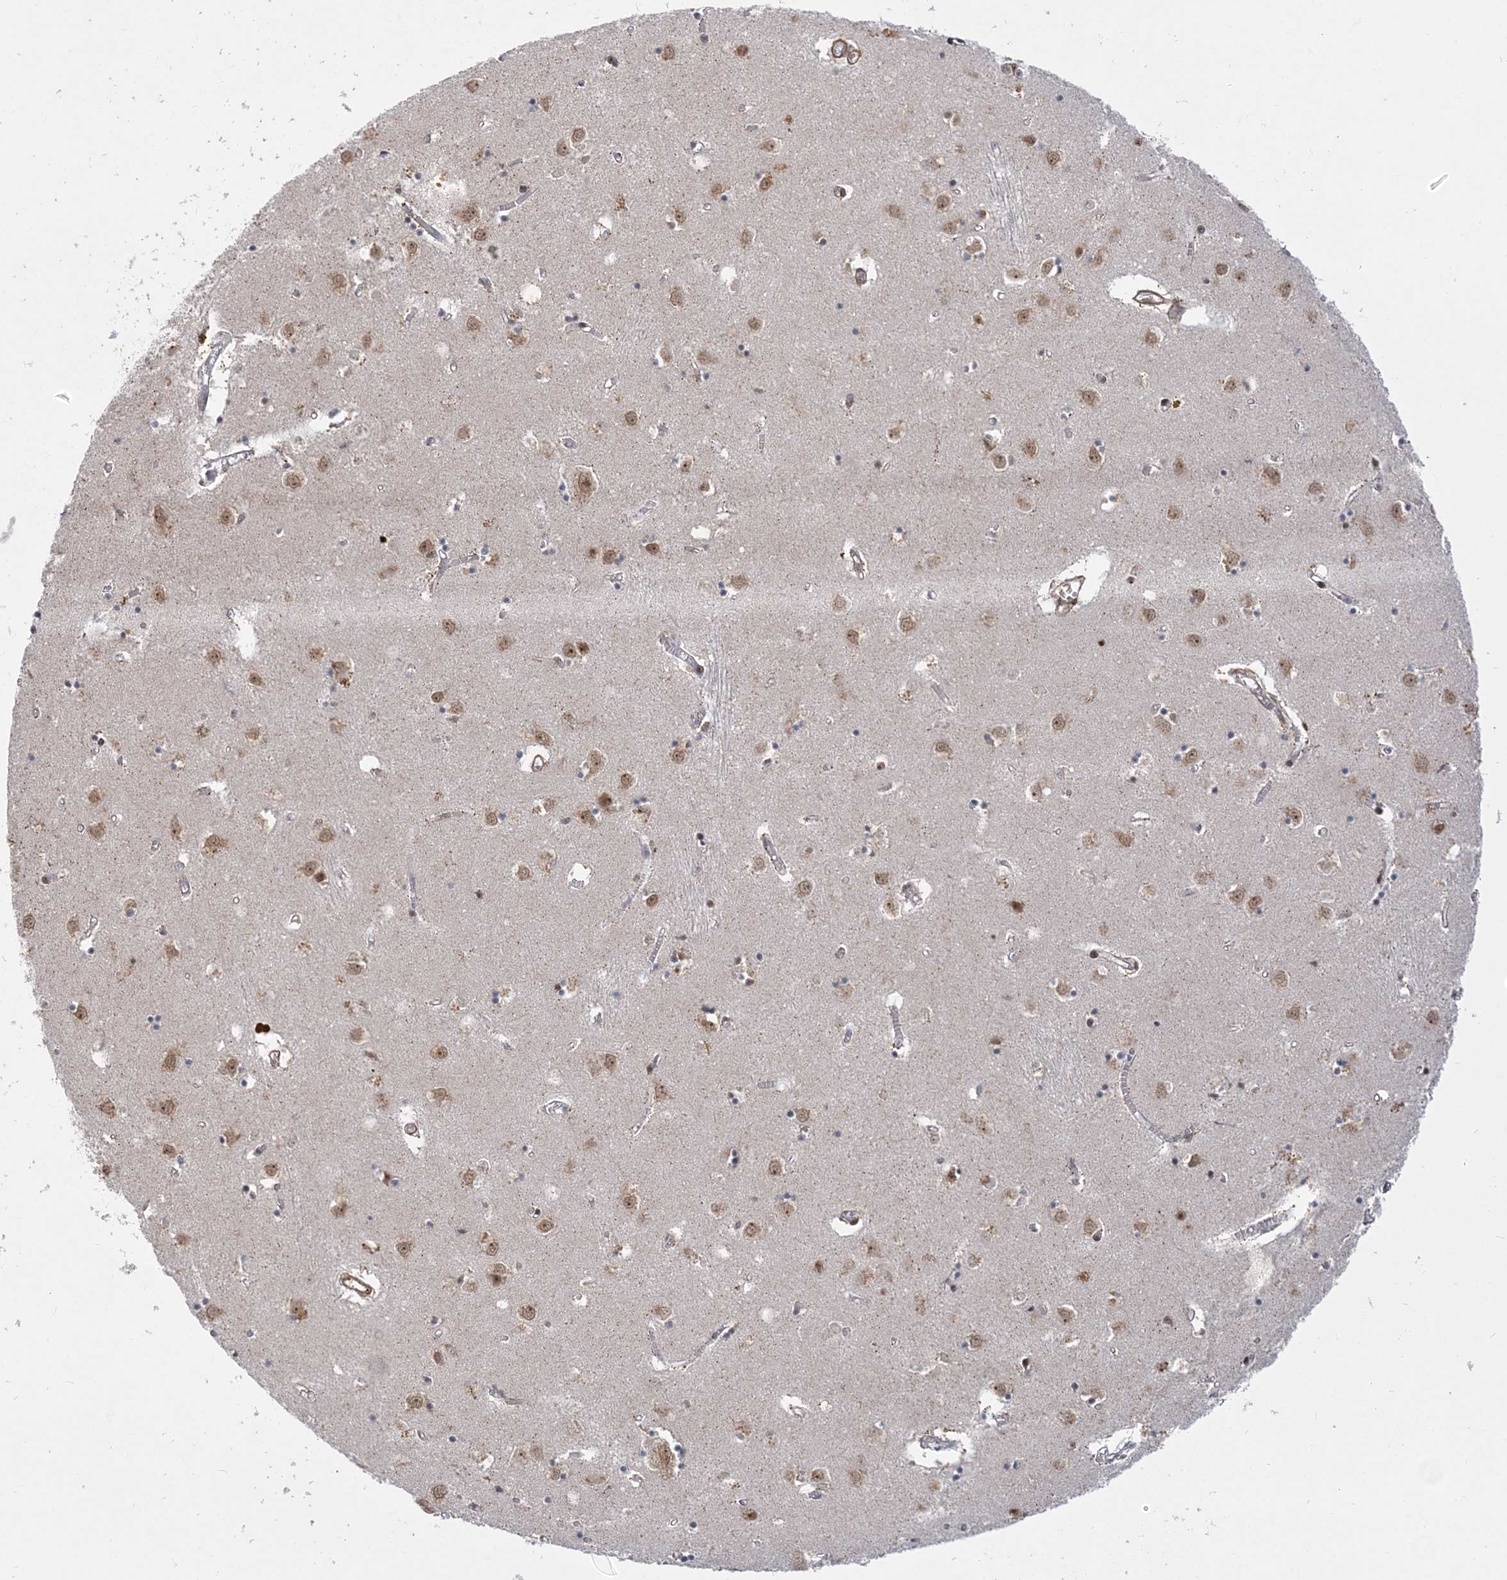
{"staining": {"intensity": "moderate", "quantity": "<25%", "location": "nuclear"}, "tissue": "caudate", "cell_type": "Glial cells", "image_type": "normal", "snomed": [{"axis": "morphology", "description": "Normal tissue, NOS"}, {"axis": "topography", "description": "Lateral ventricle wall"}], "caption": "Unremarkable caudate exhibits moderate nuclear expression in approximately <25% of glial cells The staining is performed using DAB (3,3'-diaminobenzidine) brown chromogen to label protein expression. The nuclei are counter-stained blue using hematoxylin..", "gene": "PLRG1", "patient": {"sex": "male", "age": 70}}